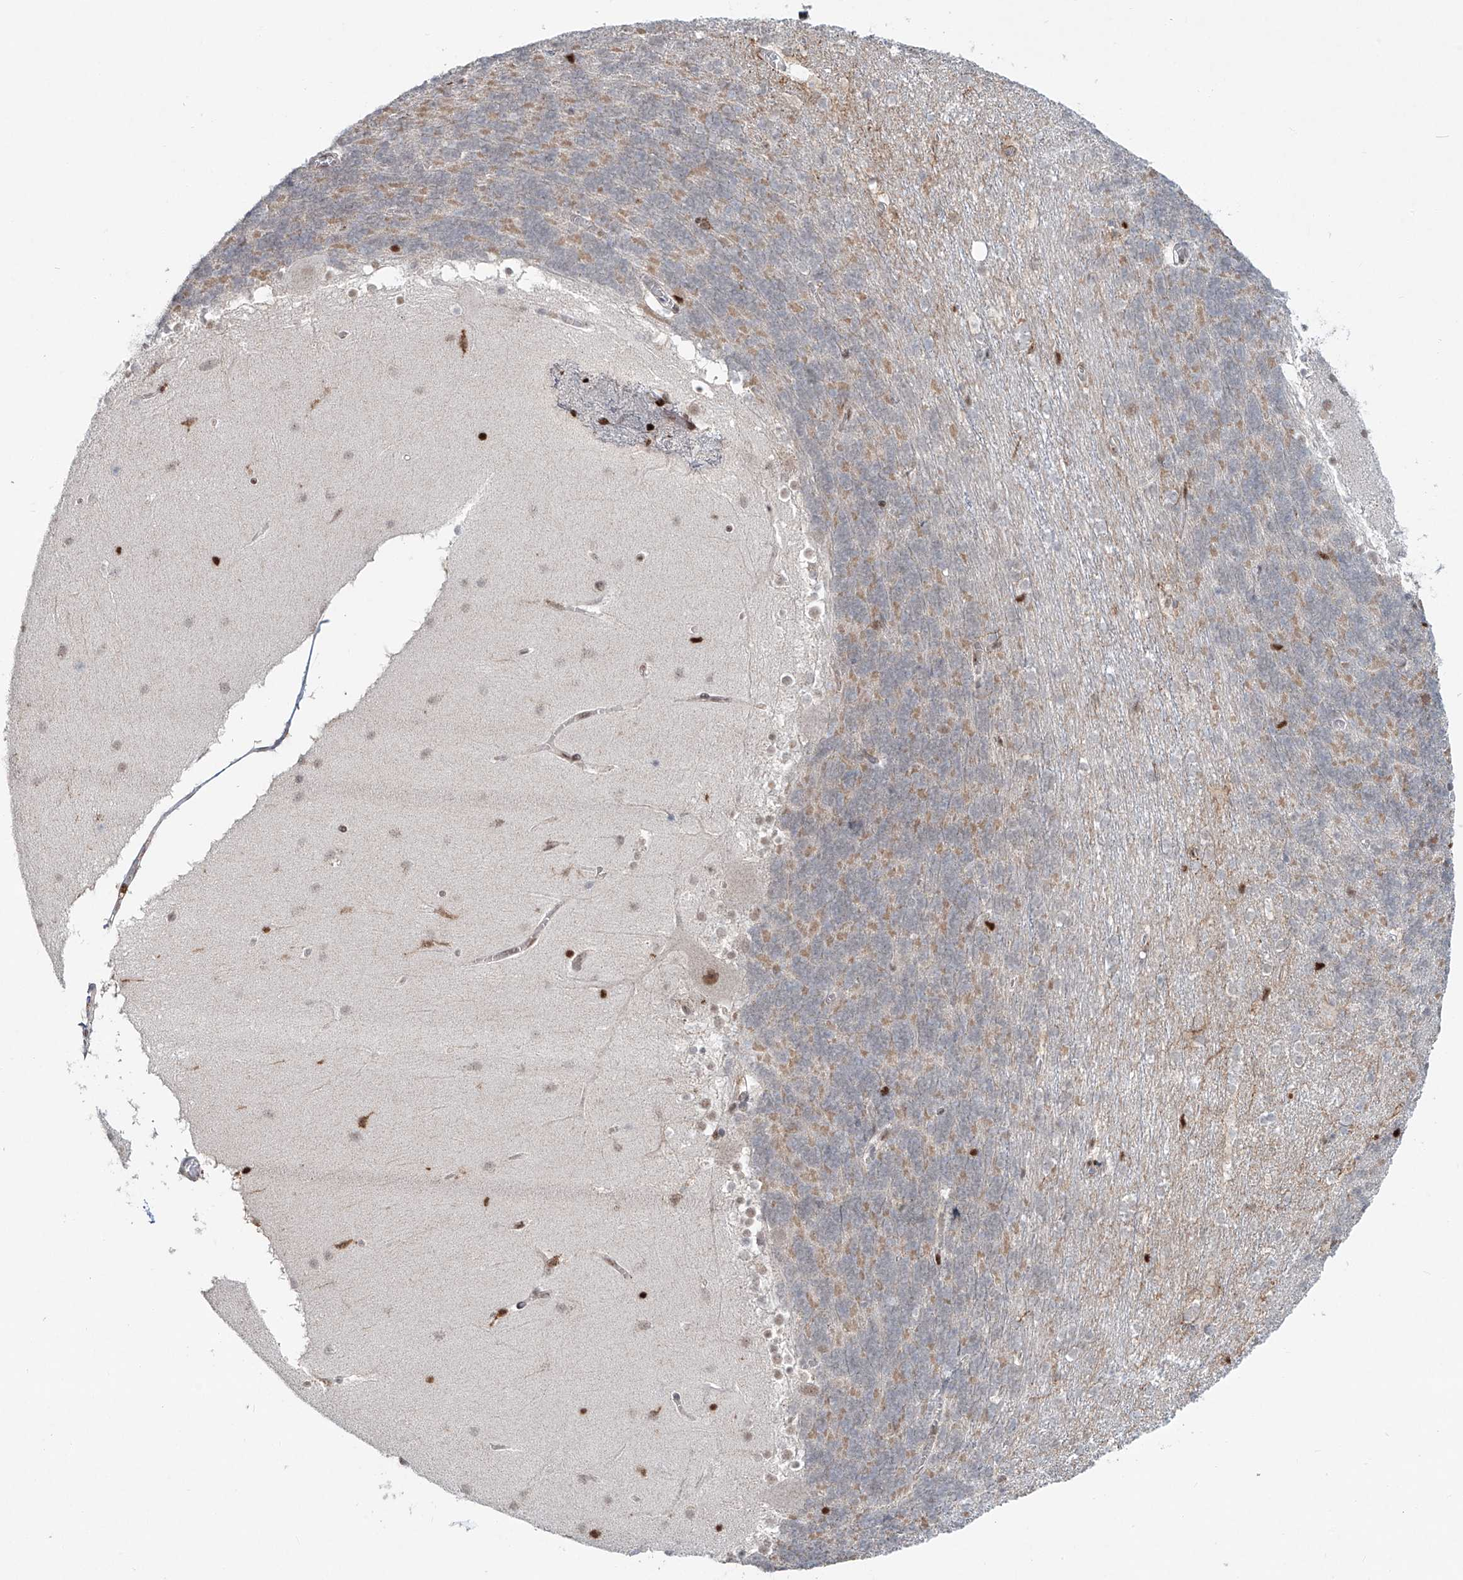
{"staining": {"intensity": "negative", "quantity": "none", "location": "none"}, "tissue": "cerebellum", "cell_type": "Cells in granular layer", "image_type": "normal", "snomed": [{"axis": "morphology", "description": "Normal tissue, NOS"}, {"axis": "topography", "description": "Cerebellum"}], "caption": "Immunohistochemistry (IHC) of unremarkable cerebellum shows no expression in cells in granular layer.", "gene": "DZIP1L", "patient": {"sex": "female", "age": 19}}